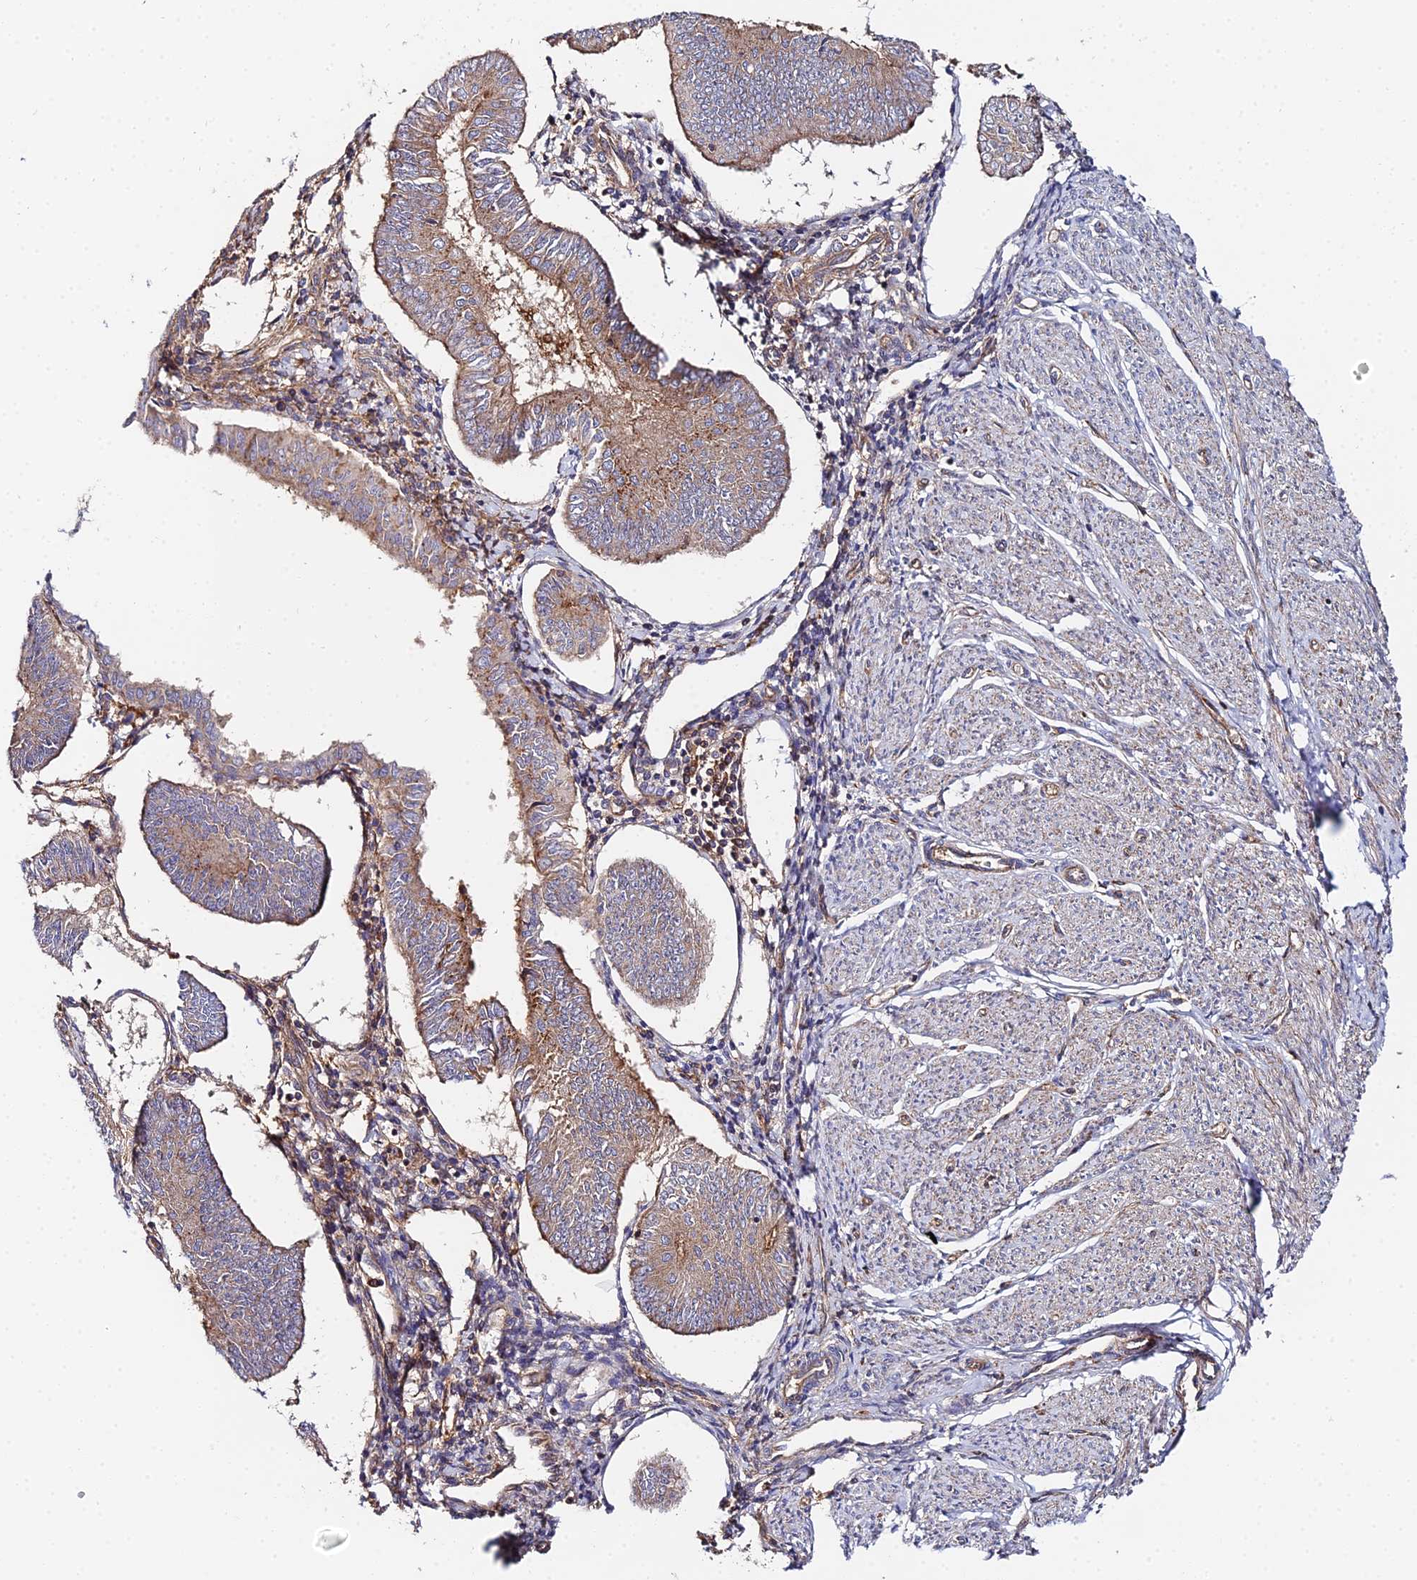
{"staining": {"intensity": "moderate", "quantity": "25%-75%", "location": "cytoplasmic/membranous"}, "tissue": "endometrial cancer", "cell_type": "Tumor cells", "image_type": "cancer", "snomed": [{"axis": "morphology", "description": "Adenocarcinoma, NOS"}, {"axis": "topography", "description": "Endometrium"}], "caption": "Human endometrial cancer stained for a protein (brown) shows moderate cytoplasmic/membranous positive expression in approximately 25%-75% of tumor cells.", "gene": "GNG5B", "patient": {"sex": "female", "age": 58}}